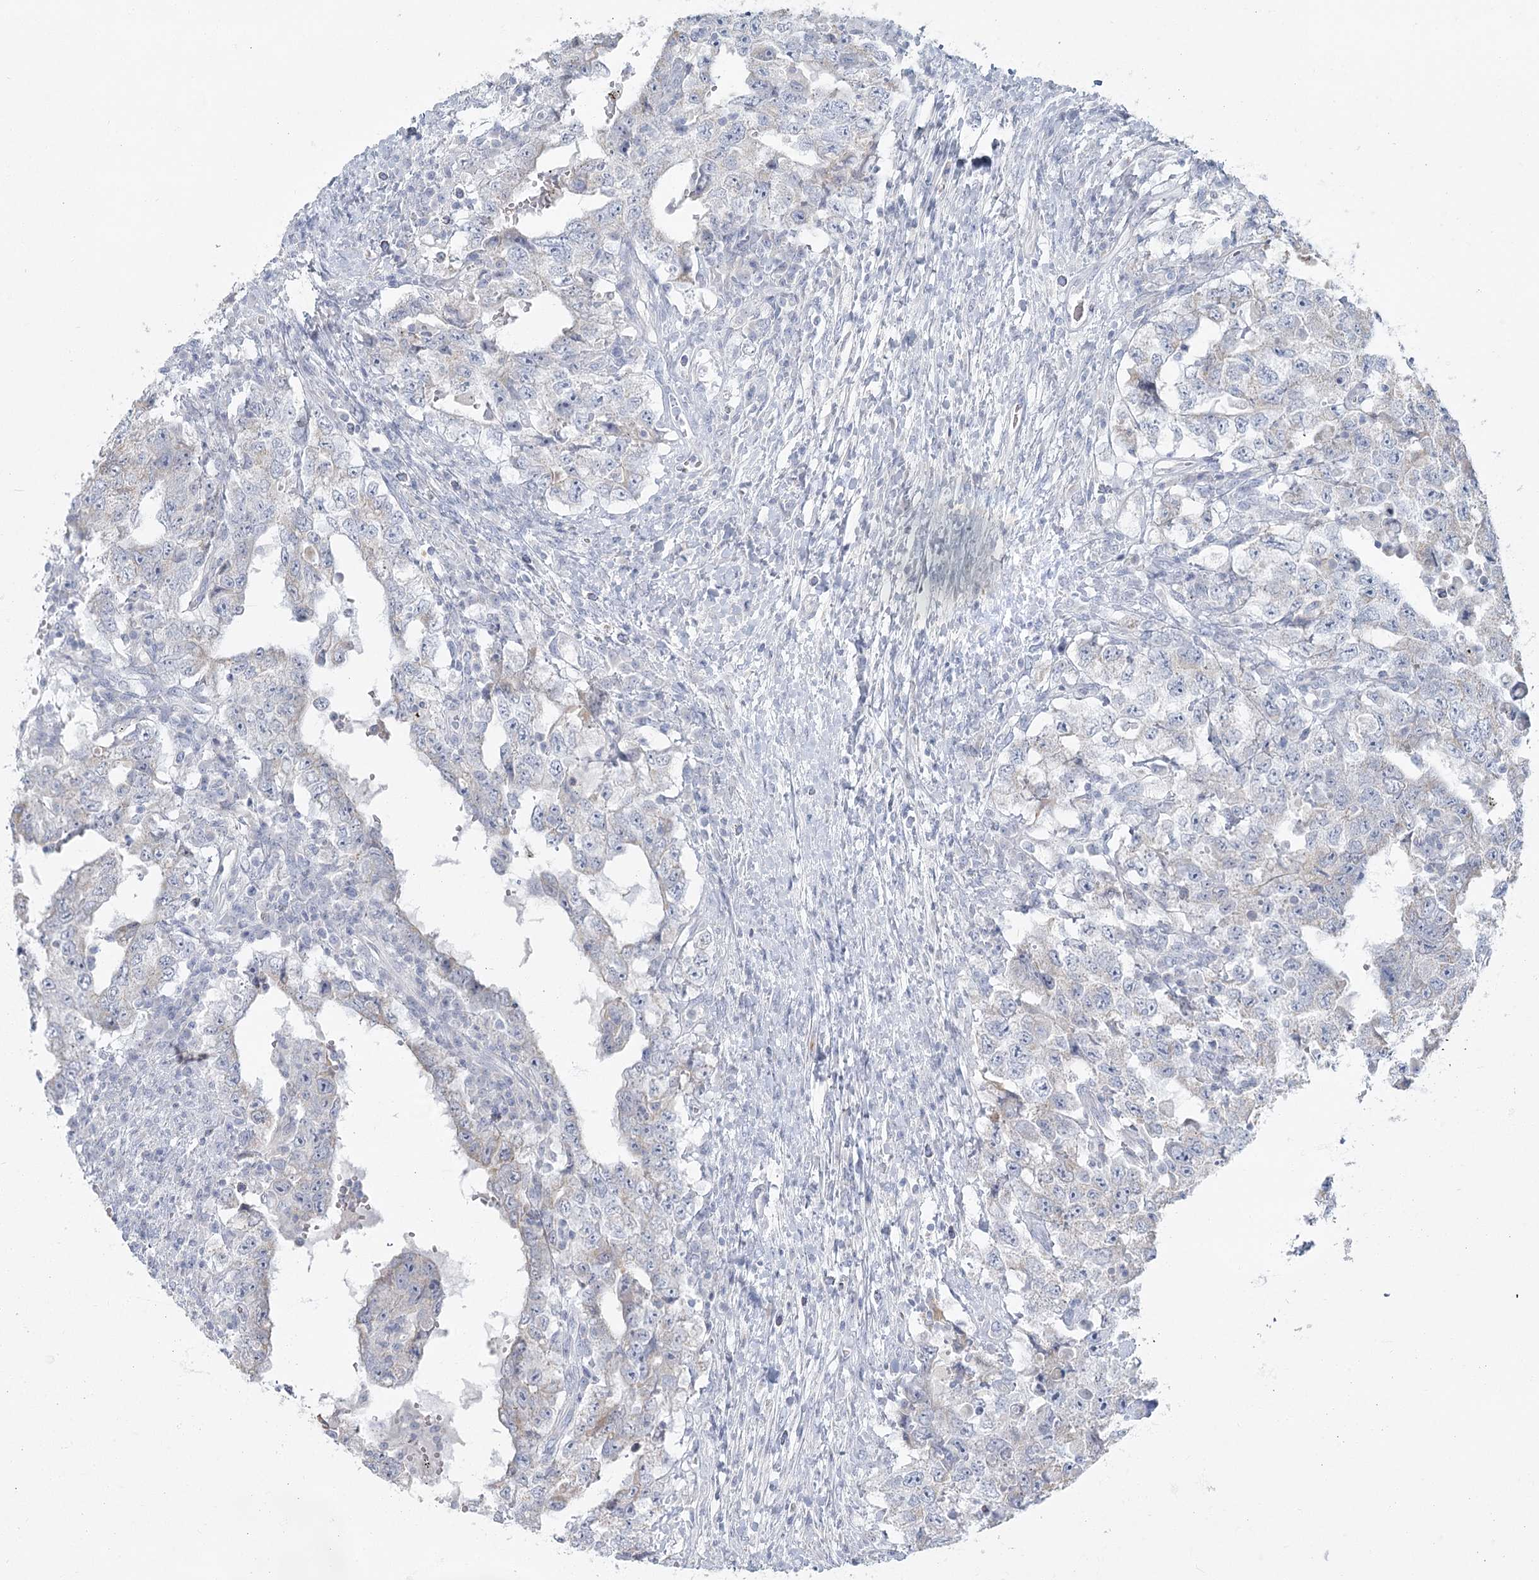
{"staining": {"intensity": "negative", "quantity": "none", "location": "none"}, "tissue": "testis cancer", "cell_type": "Tumor cells", "image_type": "cancer", "snomed": [{"axis": "morphology", "description": "Carcinoma, Embryonal, NOS"}, {"axis": "topography", "description": "Testis"}], "caption": "Testis embryonal carcinoma was stained to show a protein in brown. There is no significant staining in tumor cells.", "gene": "FAM110C", "patient": {"sex": "male", "age": 26}}